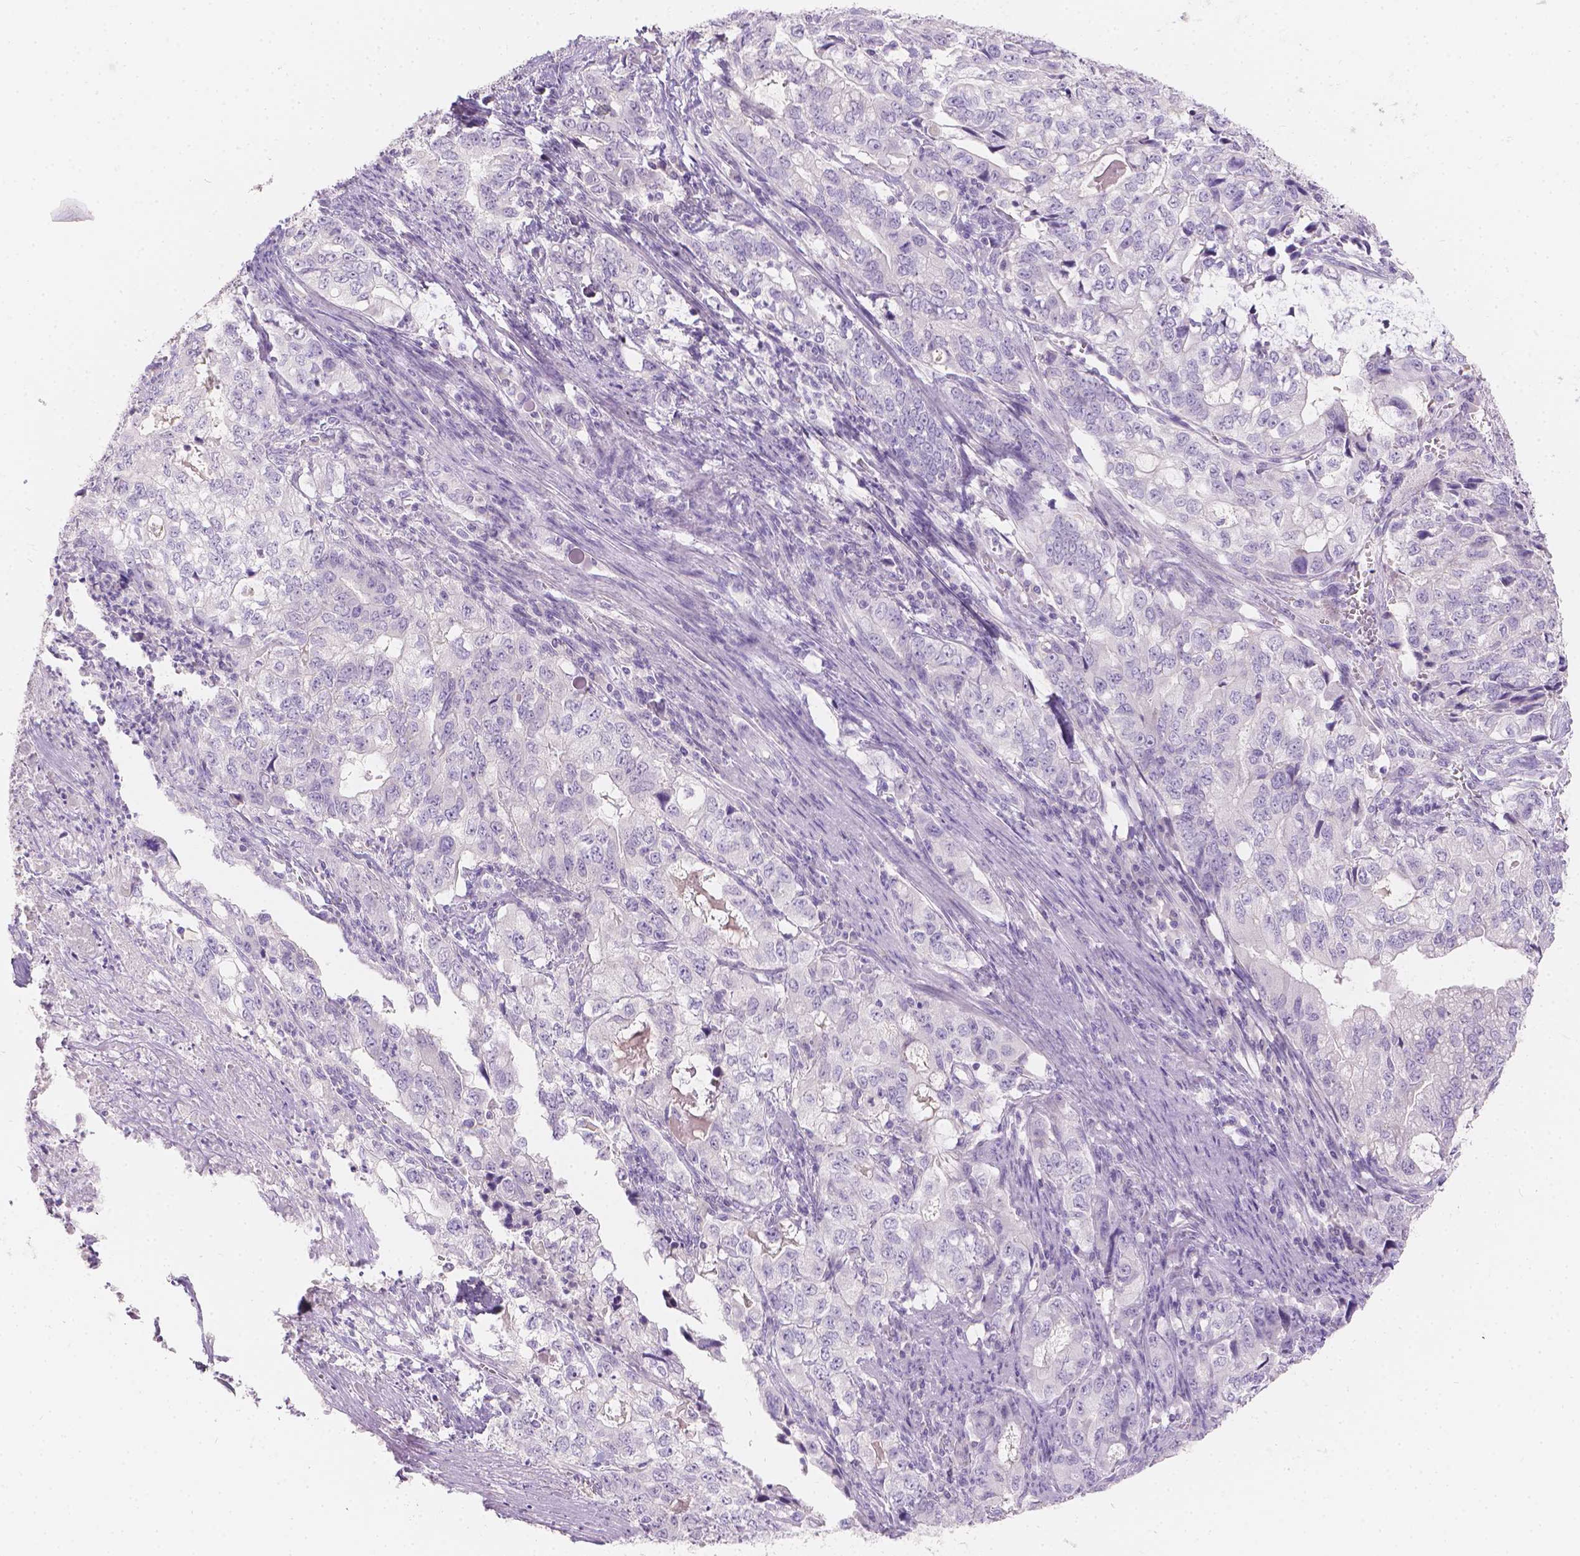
{"staining": {"intensity": "negative", "quantity": "none", "location": "none"}, "tissue": "stomach cancer", "cell_type": "Tumor cells", "image_type": "cancer", "snomed": [{"axis": "morphology", "description": "Adenocarcinoma, NOS"}, {"axis": "topography", "description": "Stomach, lower"}], "caption": "Immunohistochemistry micrograph of stomach cancer stained for a protein (brown), which shows no expression in tumor cells. Nuclei are stained in blue.", "gene": "HTN3", "patient": {"sex": "female", "age": 72}}